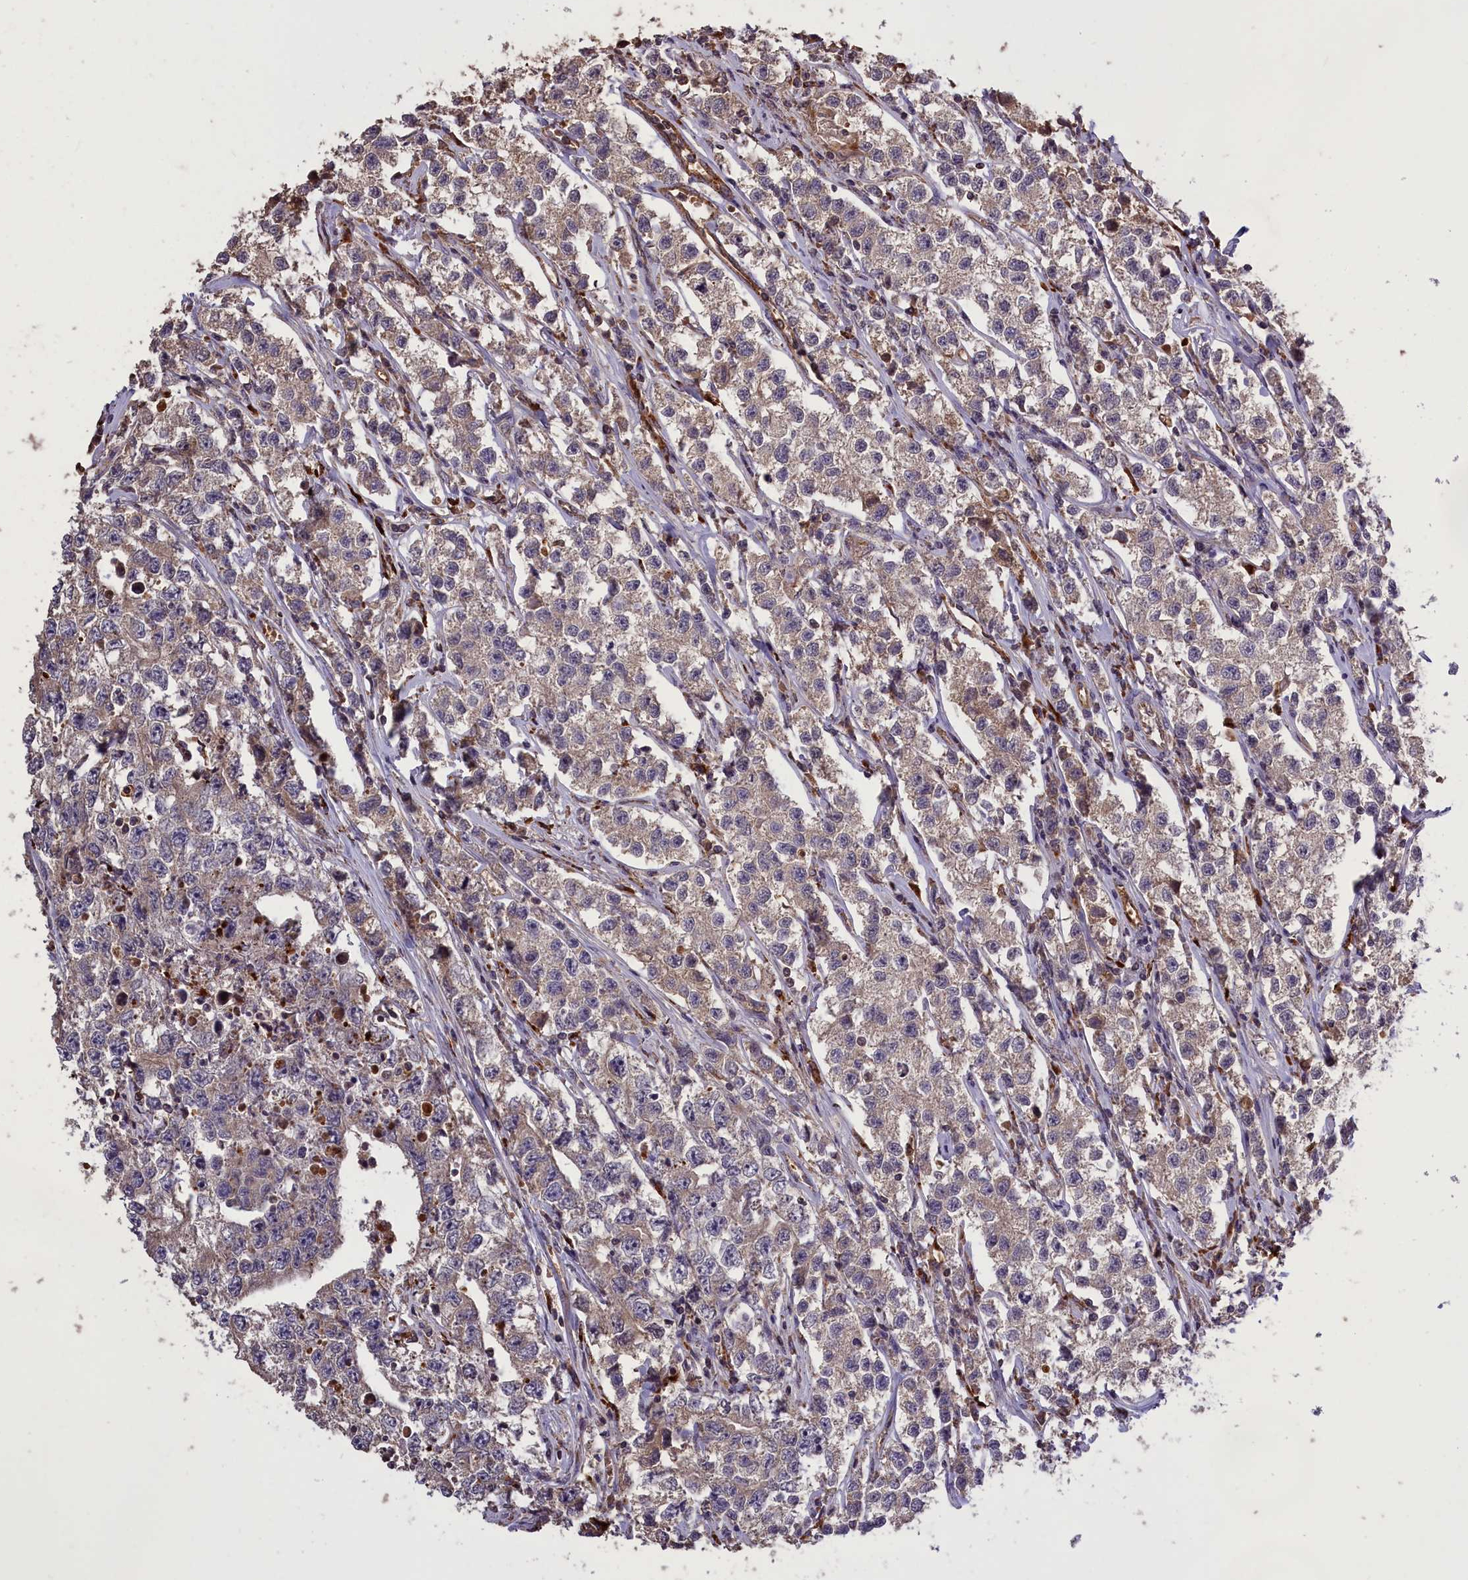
{"staining": {"intensity": "weak", "quantity": "<25%", "location": "cytoplasmic/membranous"}, "tissue": "testis cancer", "cell_type": "Tumor cells", "image_type": "cancer", "snomed": [{"axis": "morphology", "description": "Seminoma, NOS"}, {"axis": "morphology", "description": "Carcinoma, Embryonal, NOS"}, {"axis": "topography", "description": "Testis"}], "caption": "A histopathology image of seminoma (testis) stained for a protein exhibits no brown staining in tumor cells. (Brightfield microscopy of DAB (3,3'-diaminobenzidine) IHC at high magnification).", "gene": "CLRN2", "patient": {"sex": "male", "age": 43}}